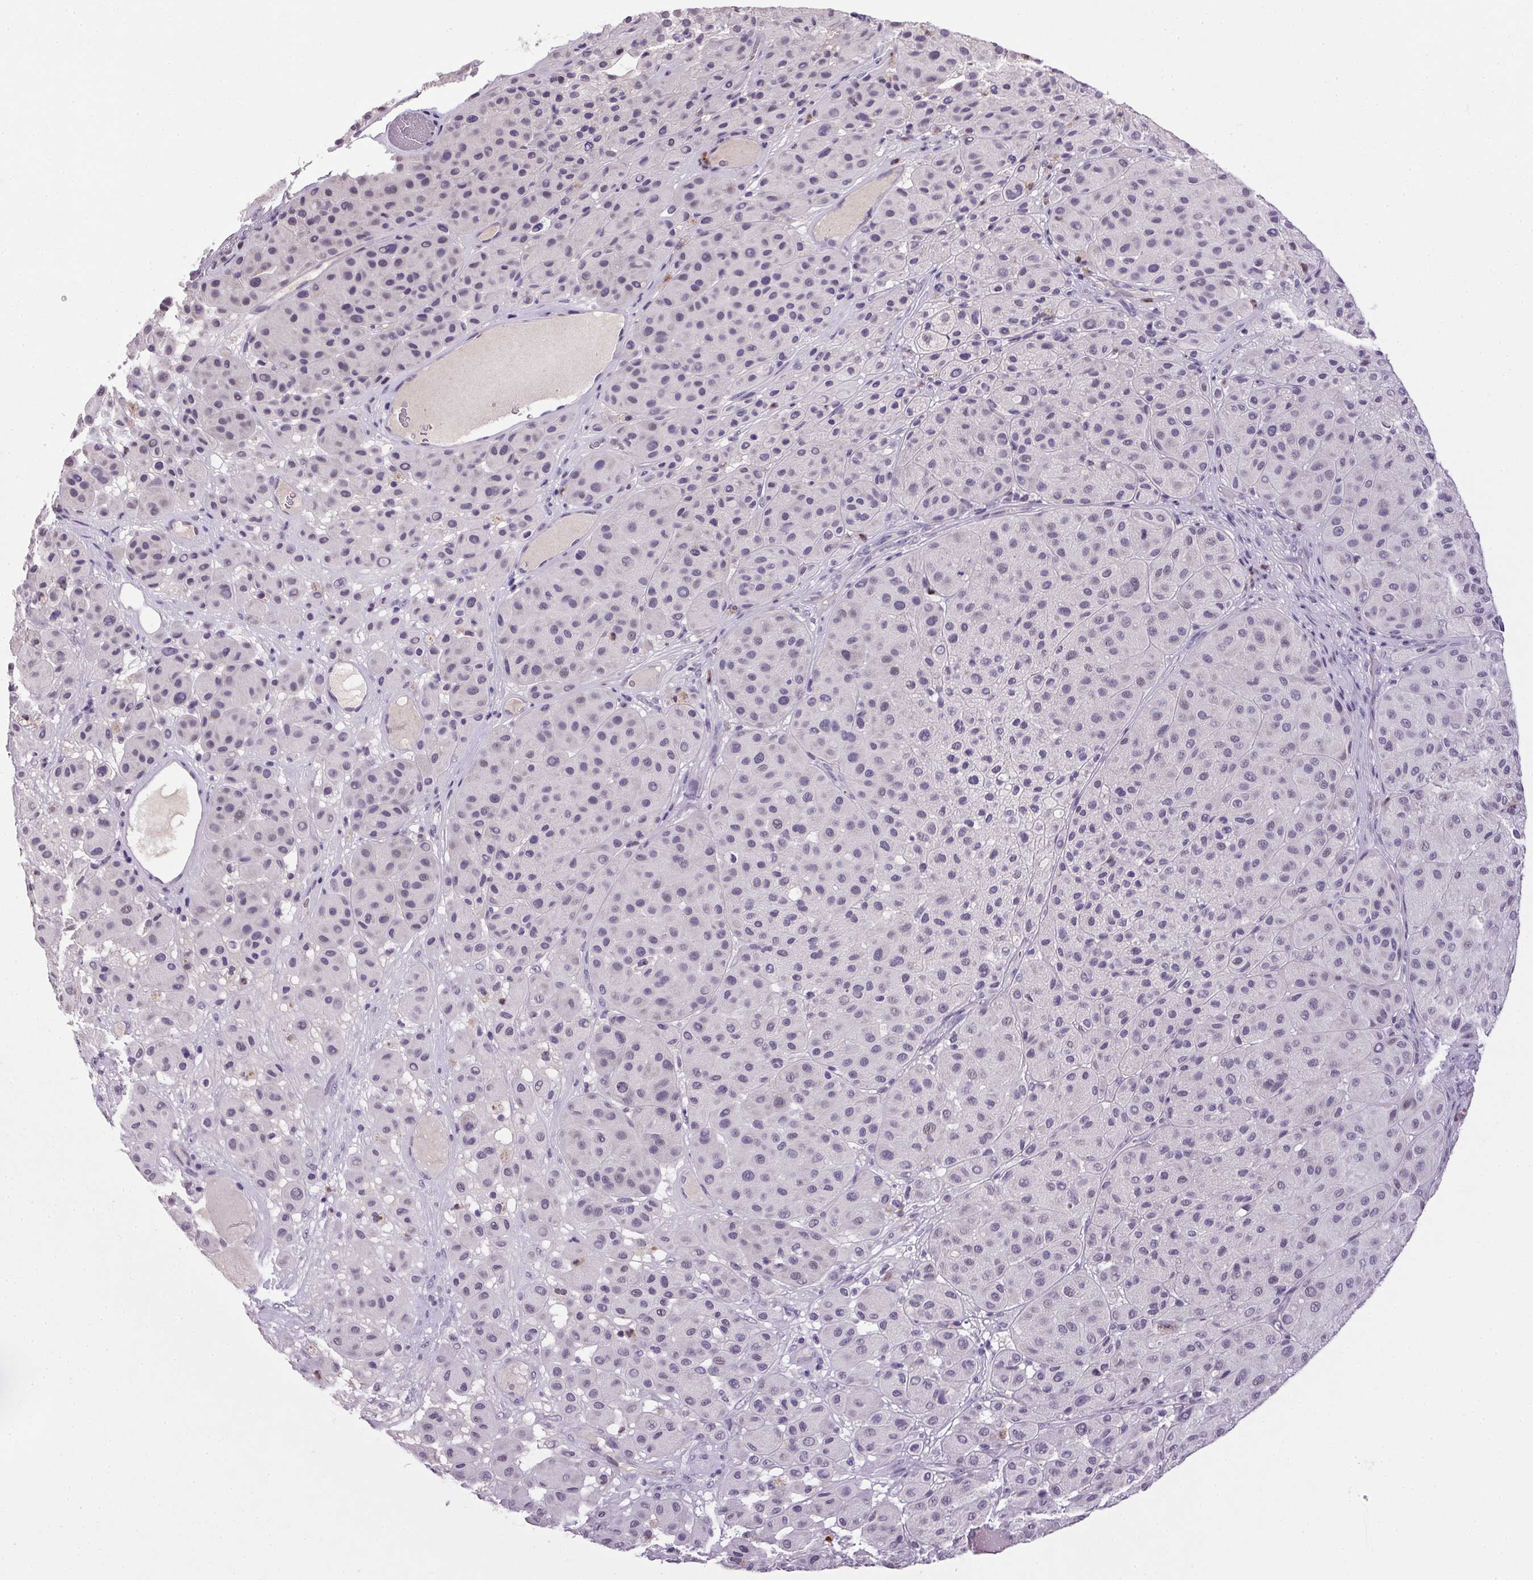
{"staining": {"intensity": "negative", "quantity": "none", "location": "none"}, "tissue": "melanoma", "cell_type": "Tumor cells", "image_type": "cancer", "snomed": [{"axis": "morphology", "description": "Malignant melanoma, Metastatic site"}, {"axis": "topography", "description": "Smooth muscle"}], "caption": "An immunohistochemistry photomicrograph of malignant melanoma (metastatic site) is shown. There is no staining in tumor cells of malignant melanoma (metastatic site).", "gene": "TRDN", "patient": {"sex": "male", "age": 41}}